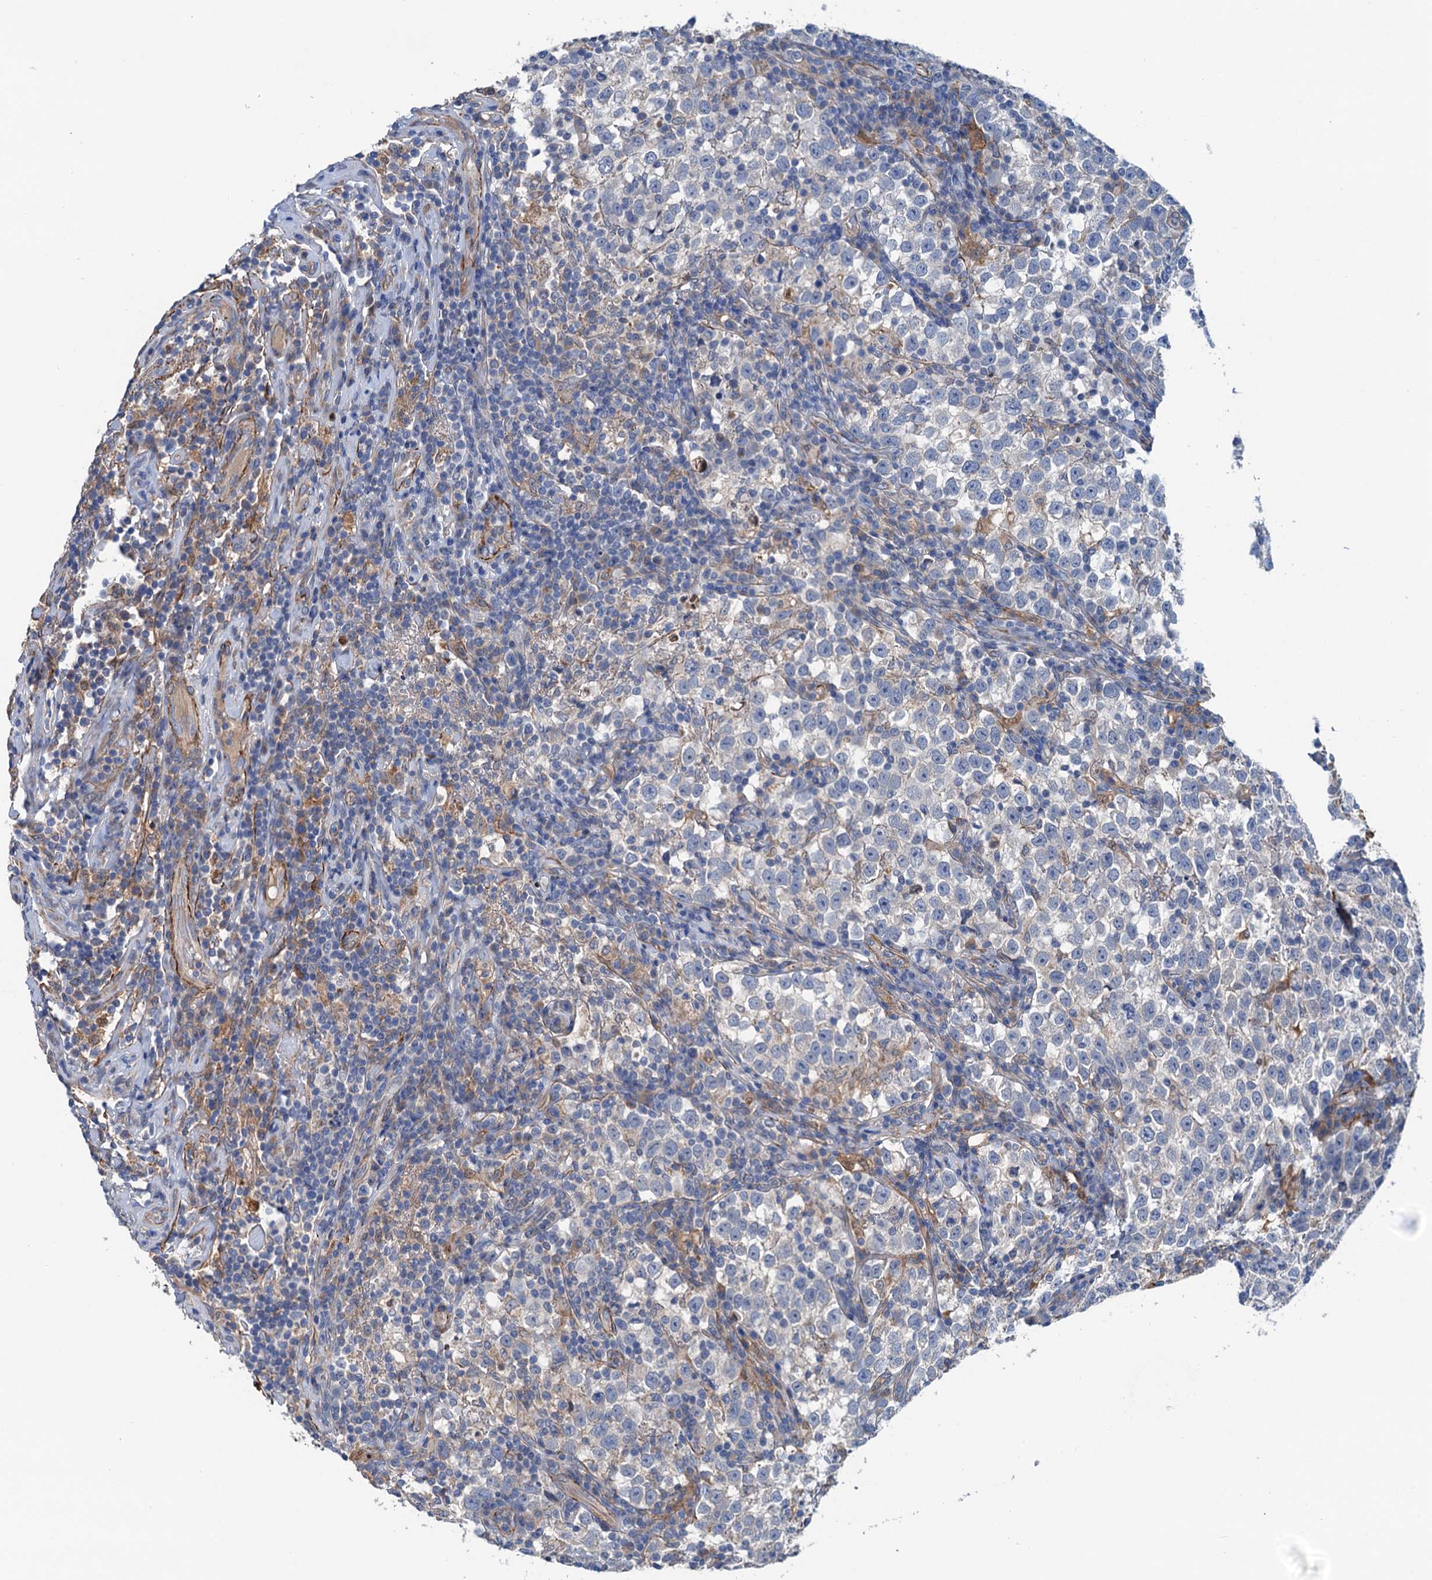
{"staining": {"intensity": "negative", "quantity": "none", "location": "none"}, "tissue": "testis cancer", "cell_type": "Tumor cells", "image_type": "cancer", "snomed": [{"axis": "morphology", "description": "Normal tissue, NOS"}, {"axis": "morphology", "description": "Seminoma, NOS"}, {"axis": "topography", "description": "Testis"}], "caption": "DAB (3,3'-diaminobenzidine) immunohistochemical staining of human seminoma (testis) displays no significant positivity in tumor cells.", "gene": "CSTPP1", "patient": {"sex": "male", "age": 43}}